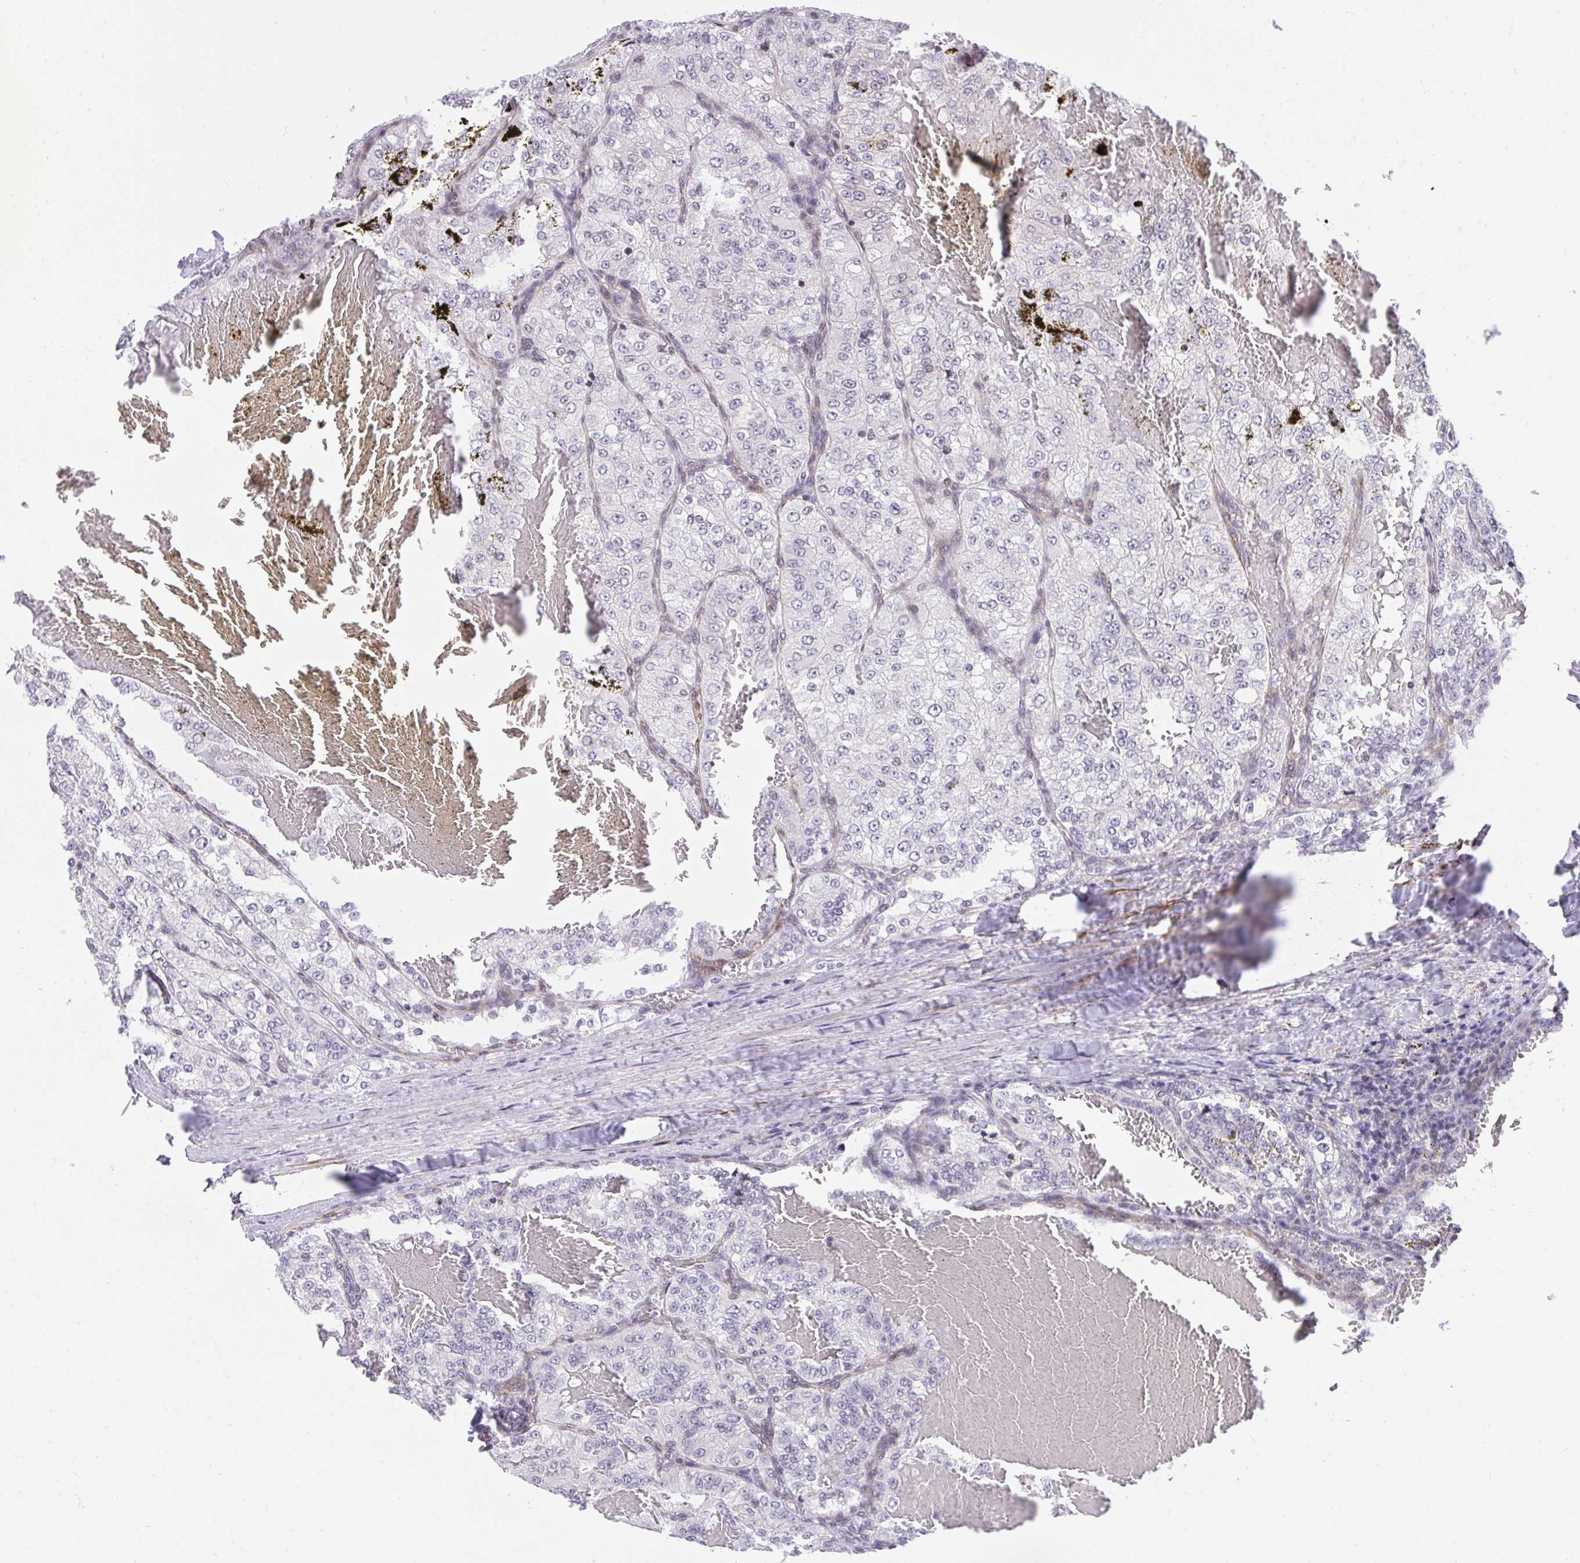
{"staining": {"intensity": "negative", "quantity": "none", "location": "none"}, "tissue": "renal cancer", "cell_type": "Tumor cells", "image_type": "cancer", "snomed": [{"axis": "morphology", "description": "Adenocarcinoma, NOS"}, {"axis": "topography", "description": "Kidney"}], "caption": "Protein analysis of renal cancer (adenocarcinoma) displays no significant staining in tumor cells.", "gene": "KCNN4", "patient": {"sex": "female", "age": 63}}